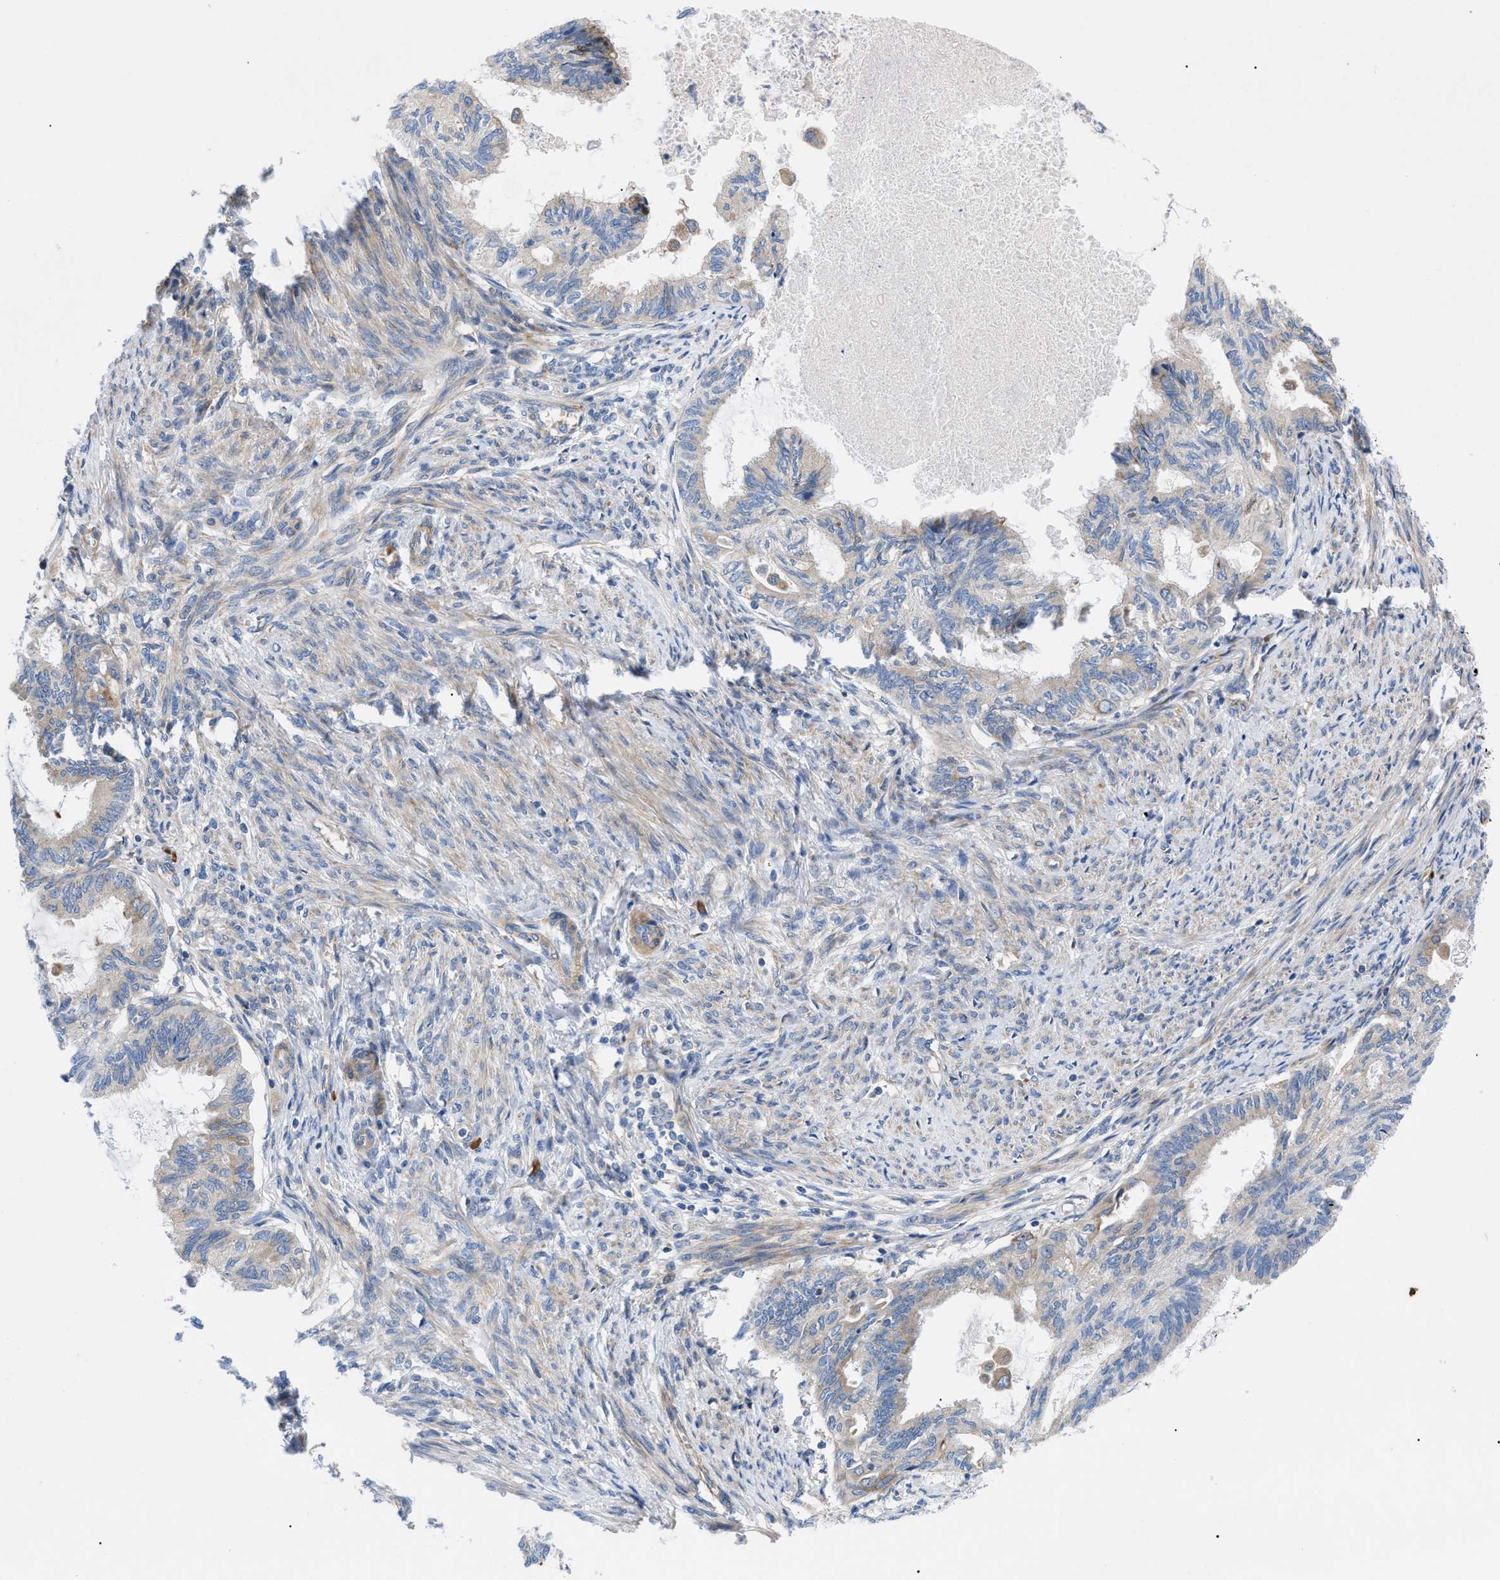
{"staining": {"intensity": "weak", "quantity": "<25%", "location": "cytoplasmic/membranous"}, "tissue": "cervical cancer", "cell_type": "Tumor cells", "image_type": "cancer", "snomed": [{"axis": "morphology", "description": "Normal tissue, NOS"}, {"axis": "morphology", "description": "Adenocarcinoma, NOS"}, {"axis": "topography", "description": "Cervix"}, {"axis": "topography", "description": "Endometrium"}], "caption": "Protein analysis of cervical cancer demonstrates no significant expression in tumor cells.", "gene": "HSPB8", "patient": {"sex": "female", "age": 86}}